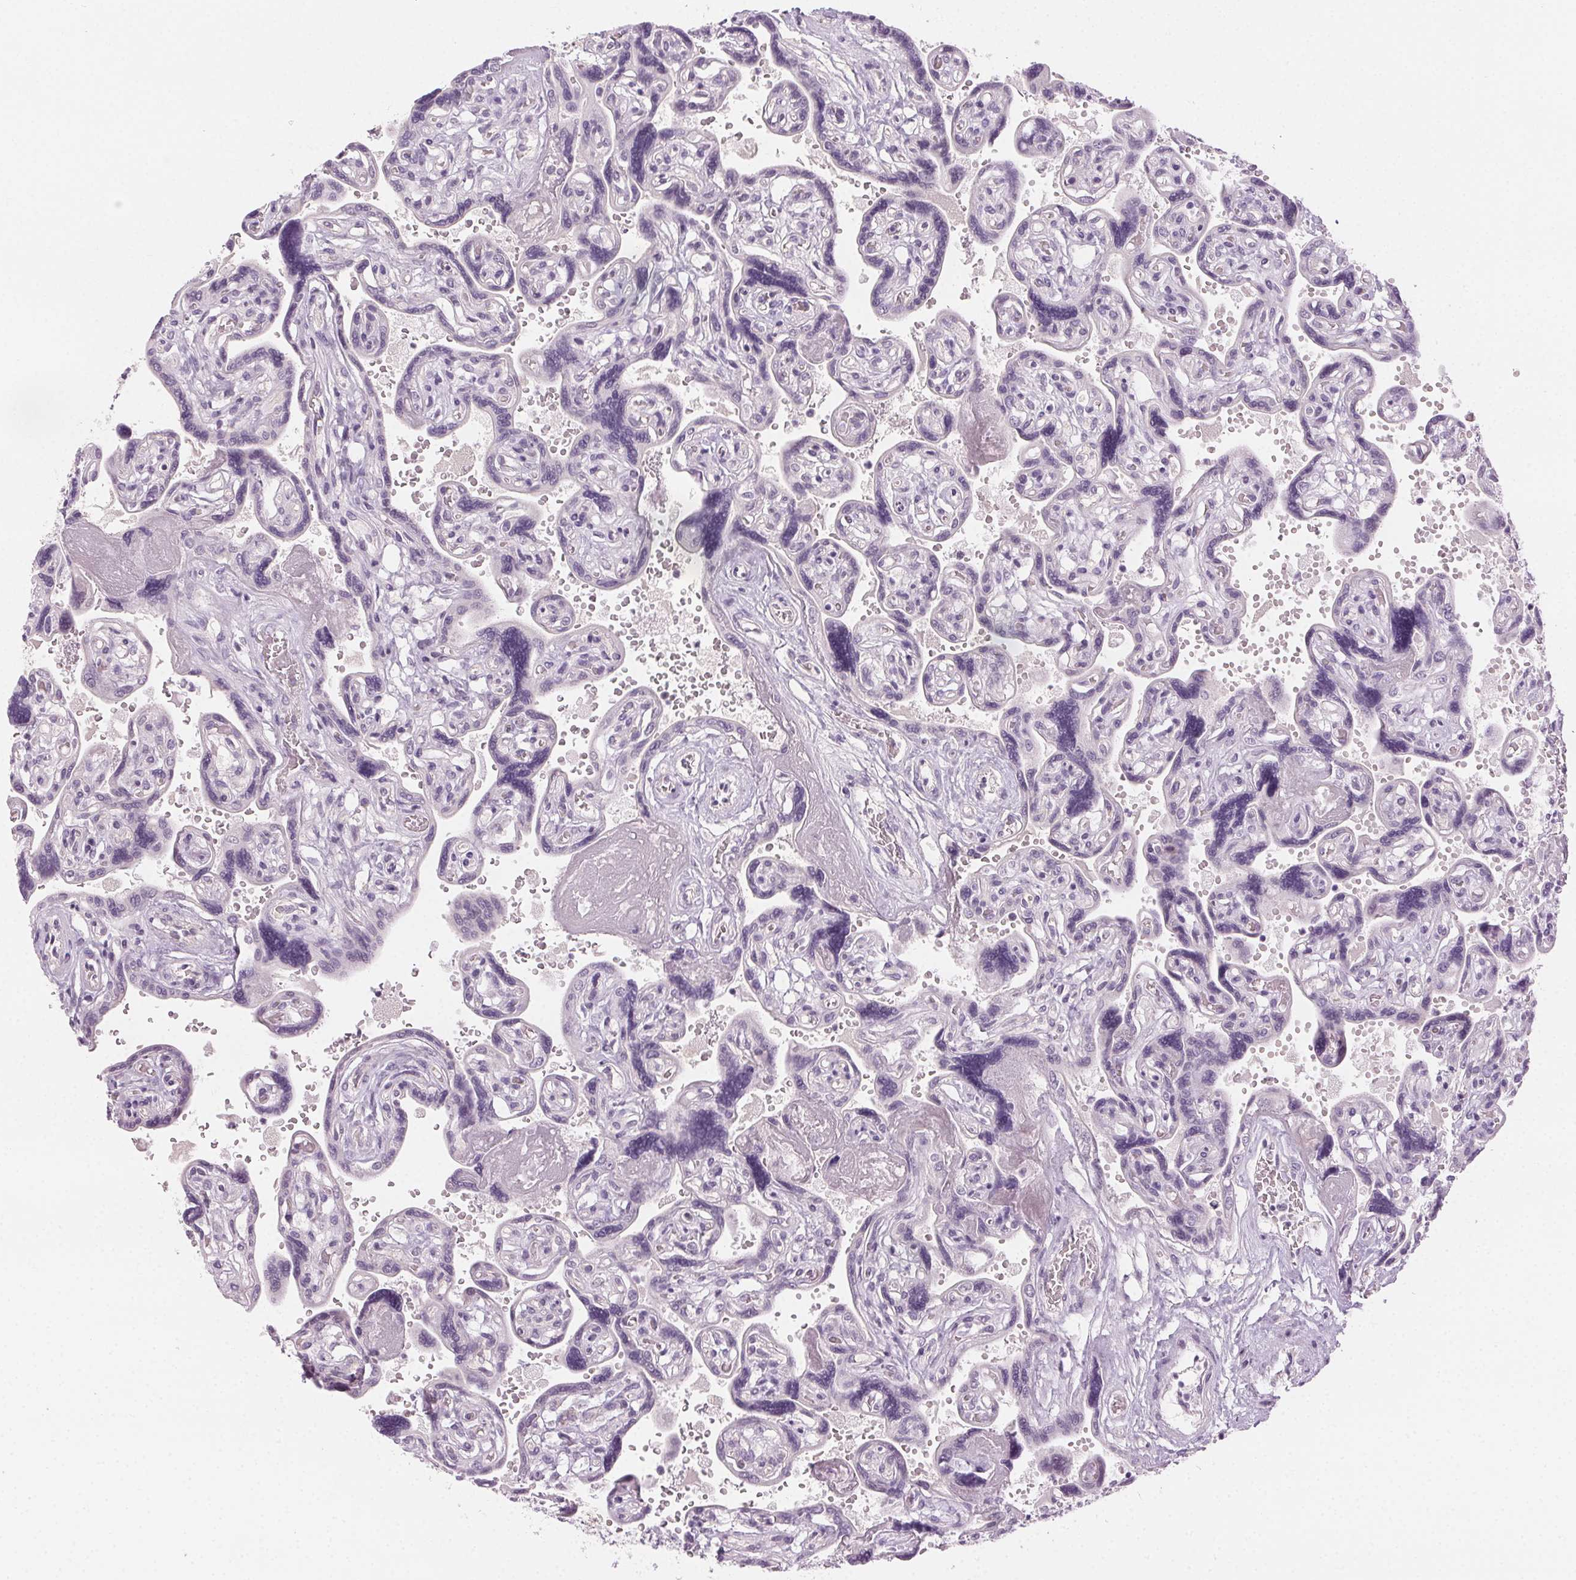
{"staining": {"intensity": "negative", "quantity": "none", "location": "none"}, "tissue": "placenta", "cell_type": "Decidual cells", "image_type": "normal", "snomed": [{"axis": "morphology", "description": "Normal tissue, NOS"}, {"axis": "topography", "description": "Placenta"}], "caption": "This is an immunohistochemistry (IHC) photomicrograph of benign human placenta. There is no expression in decidual cells.", "gene": "HSF5", "patient": {"sex": "female", "age": 32}}